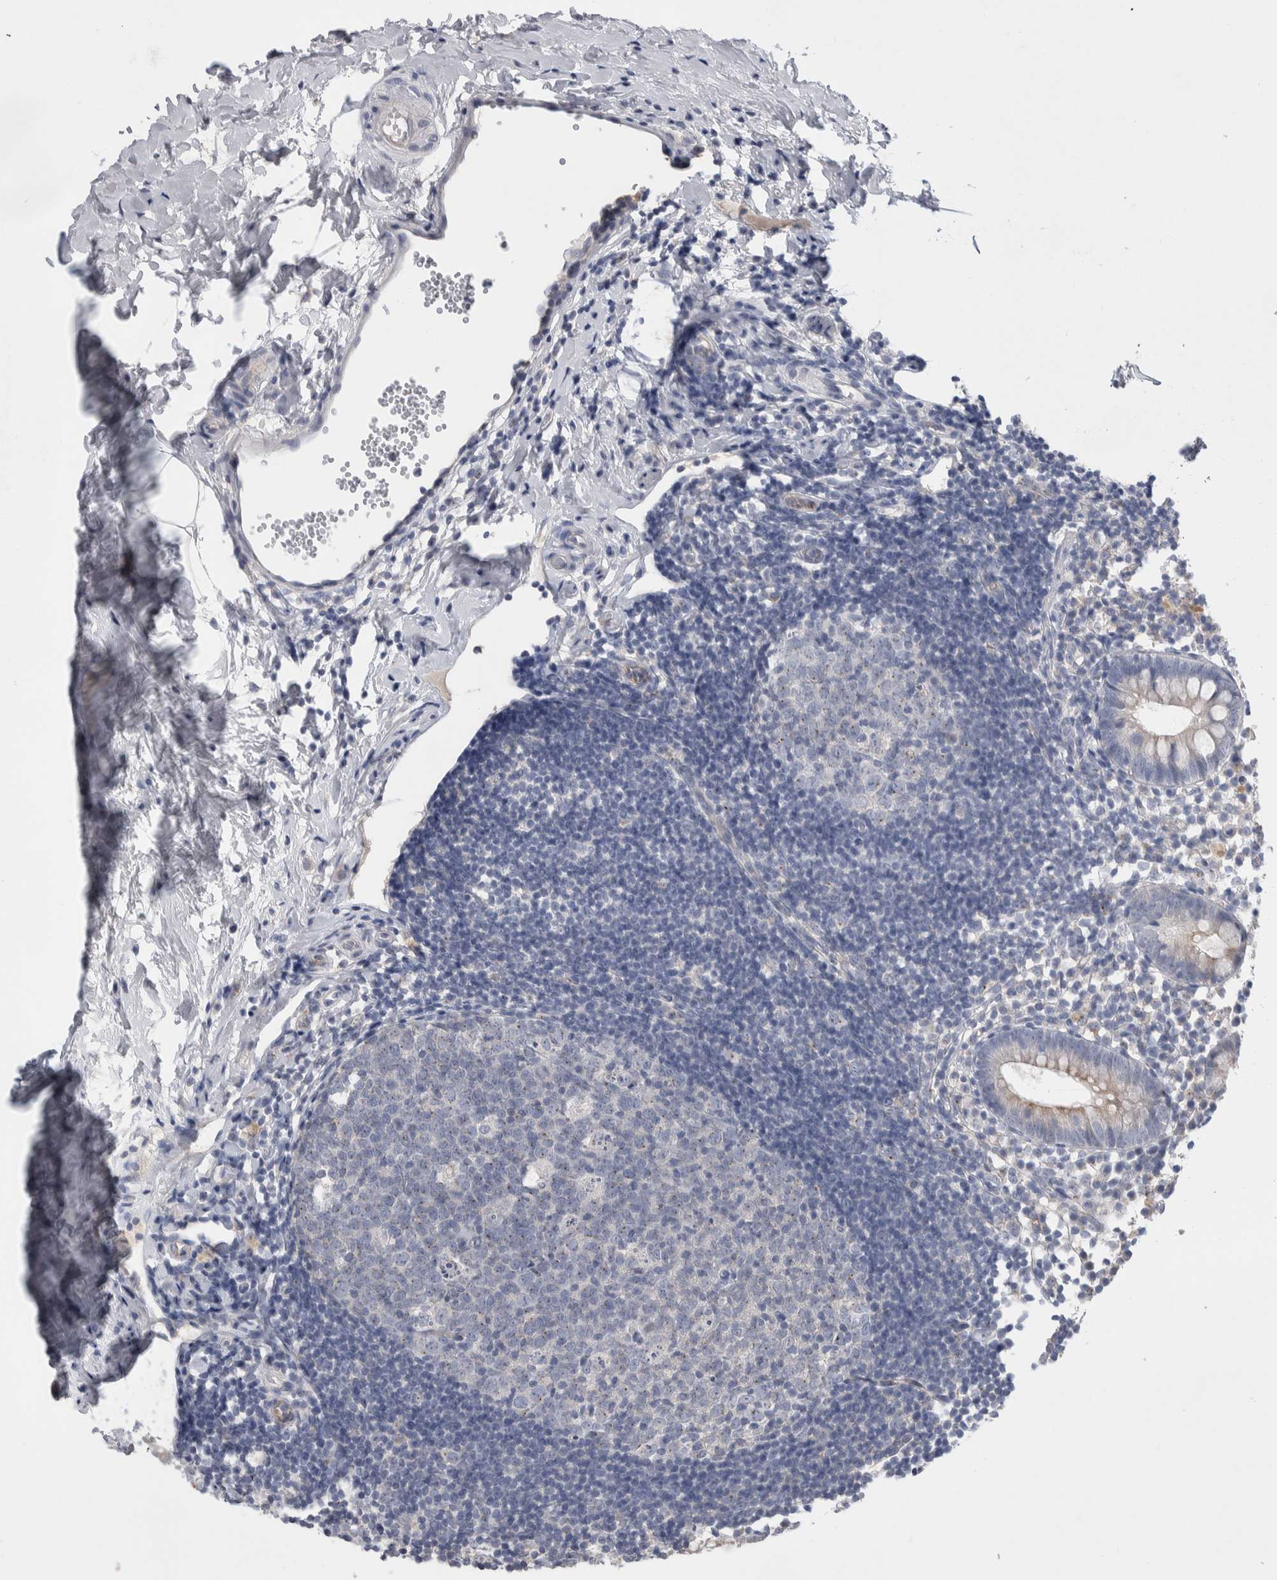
{"staining": {"intensity": "negative", "quantity": "none", "location": "none"}, "tissue": "appendix", "cell_type": "Glandular cells", "image_type": "normal", "snomed": [{"axis": "morphology", "description": "Normal tissue, NOS"}, {"axis": "topography", "description": "Appendix"}], "caption": "Immunohistochemistry micrograph of unremarkable human appendix stained for a protein (brown), which displays no staining in glandular cells.", "gene": "CEP131", "patient": {"sex": "female", "age": 20}}